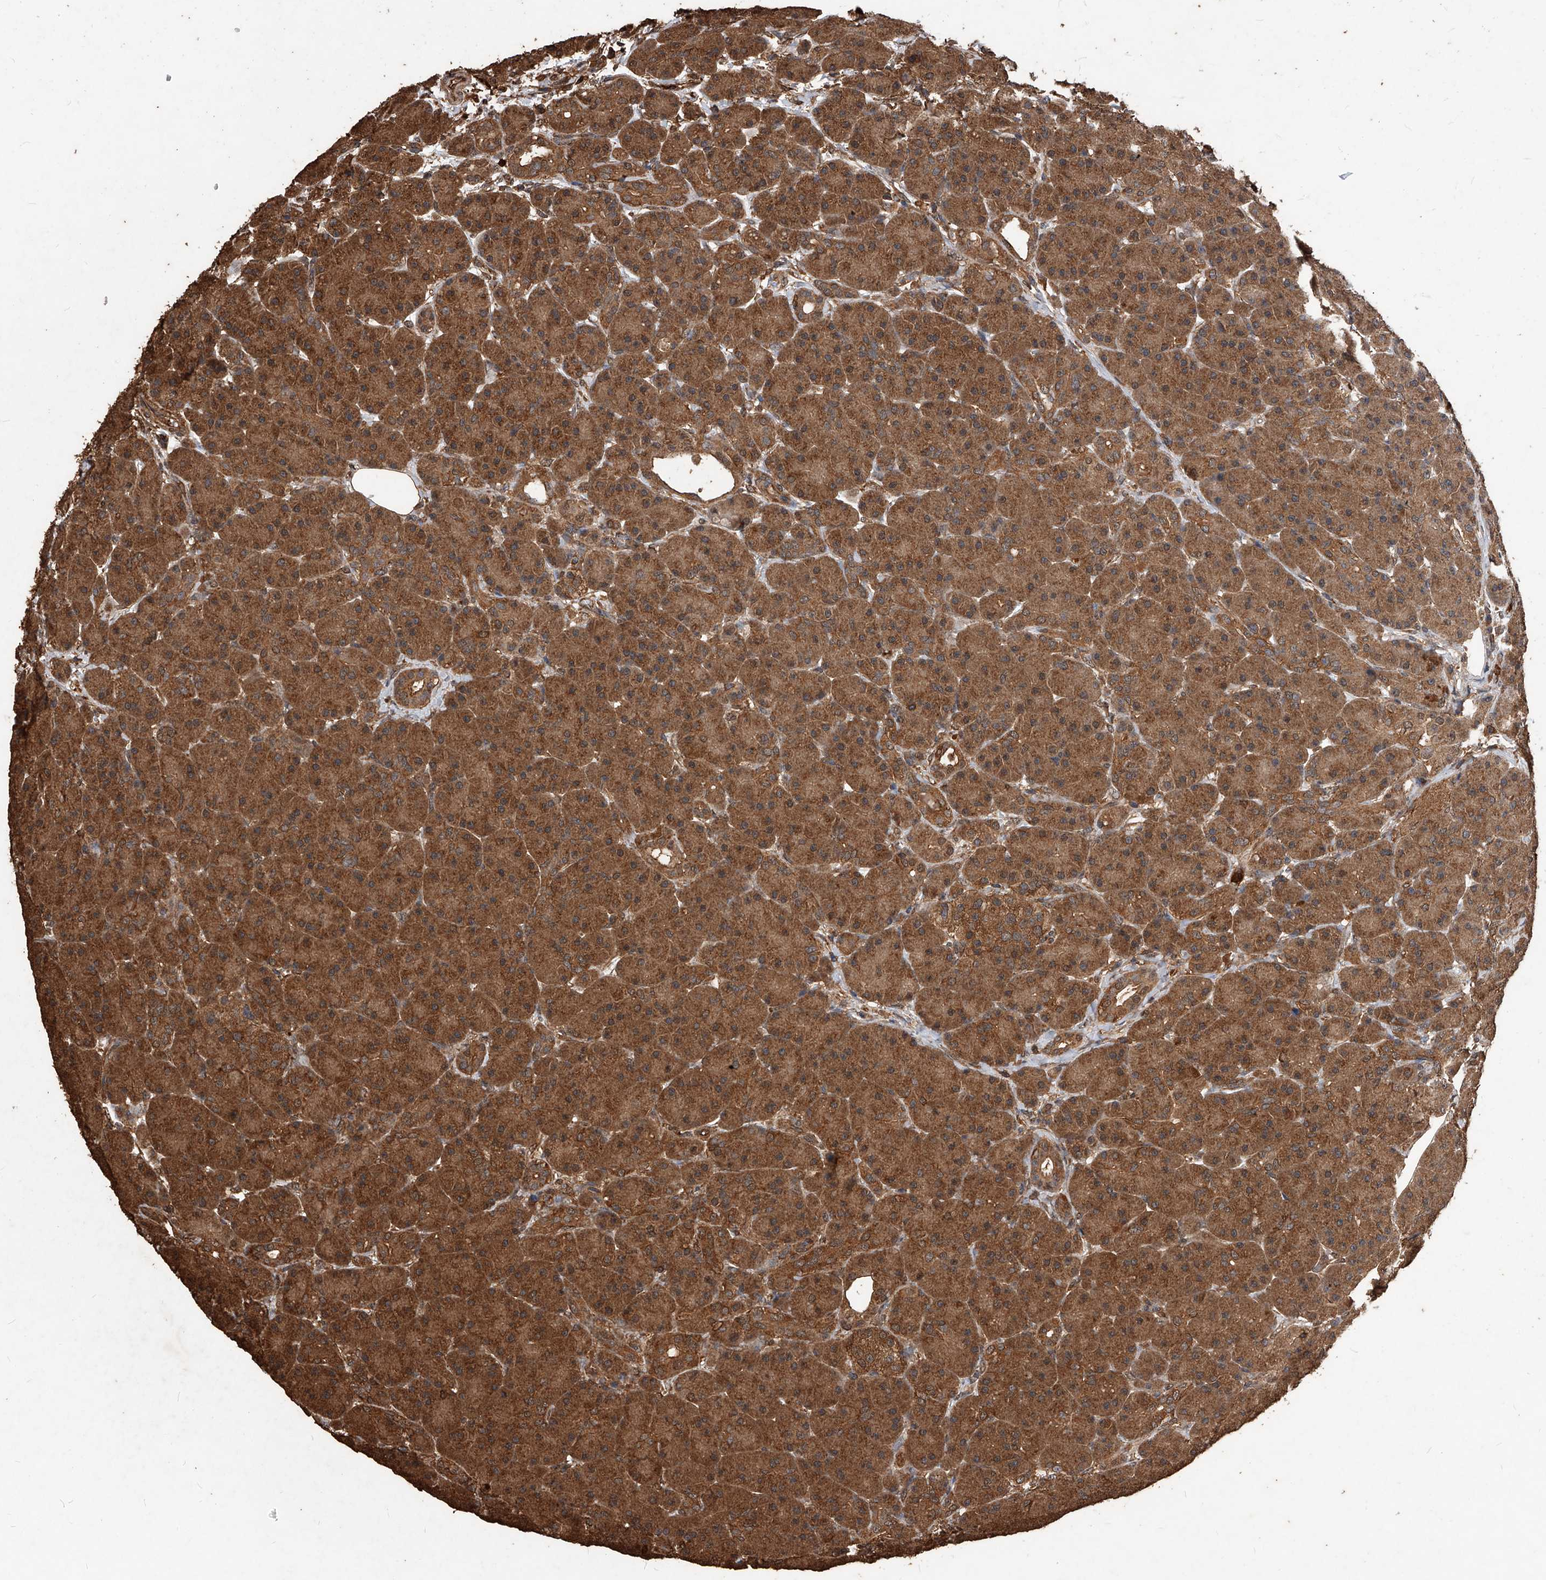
{"staining": {"intensity": "strong", "quantity": ">75%", "location": "cytoplasmic/membranous"}, "tissue": "pancreas", "cell_type": "Exocrine glandular cells", "image_type": "normal", "snomed": [{"axis": "morphology", "description": "Normal tissue, NOS"}, {"axis": "topography", "description": "Pancreas"}], "caption": "IHC image of unremarkable human pancreas stained for a protein (brown), which shows high levels of strong cytoplasmic/membranous expression in approximately >75% of exocrine glandular cells.", "gene": "UCP2", "patient": {"sex": "male", "age": 63}}